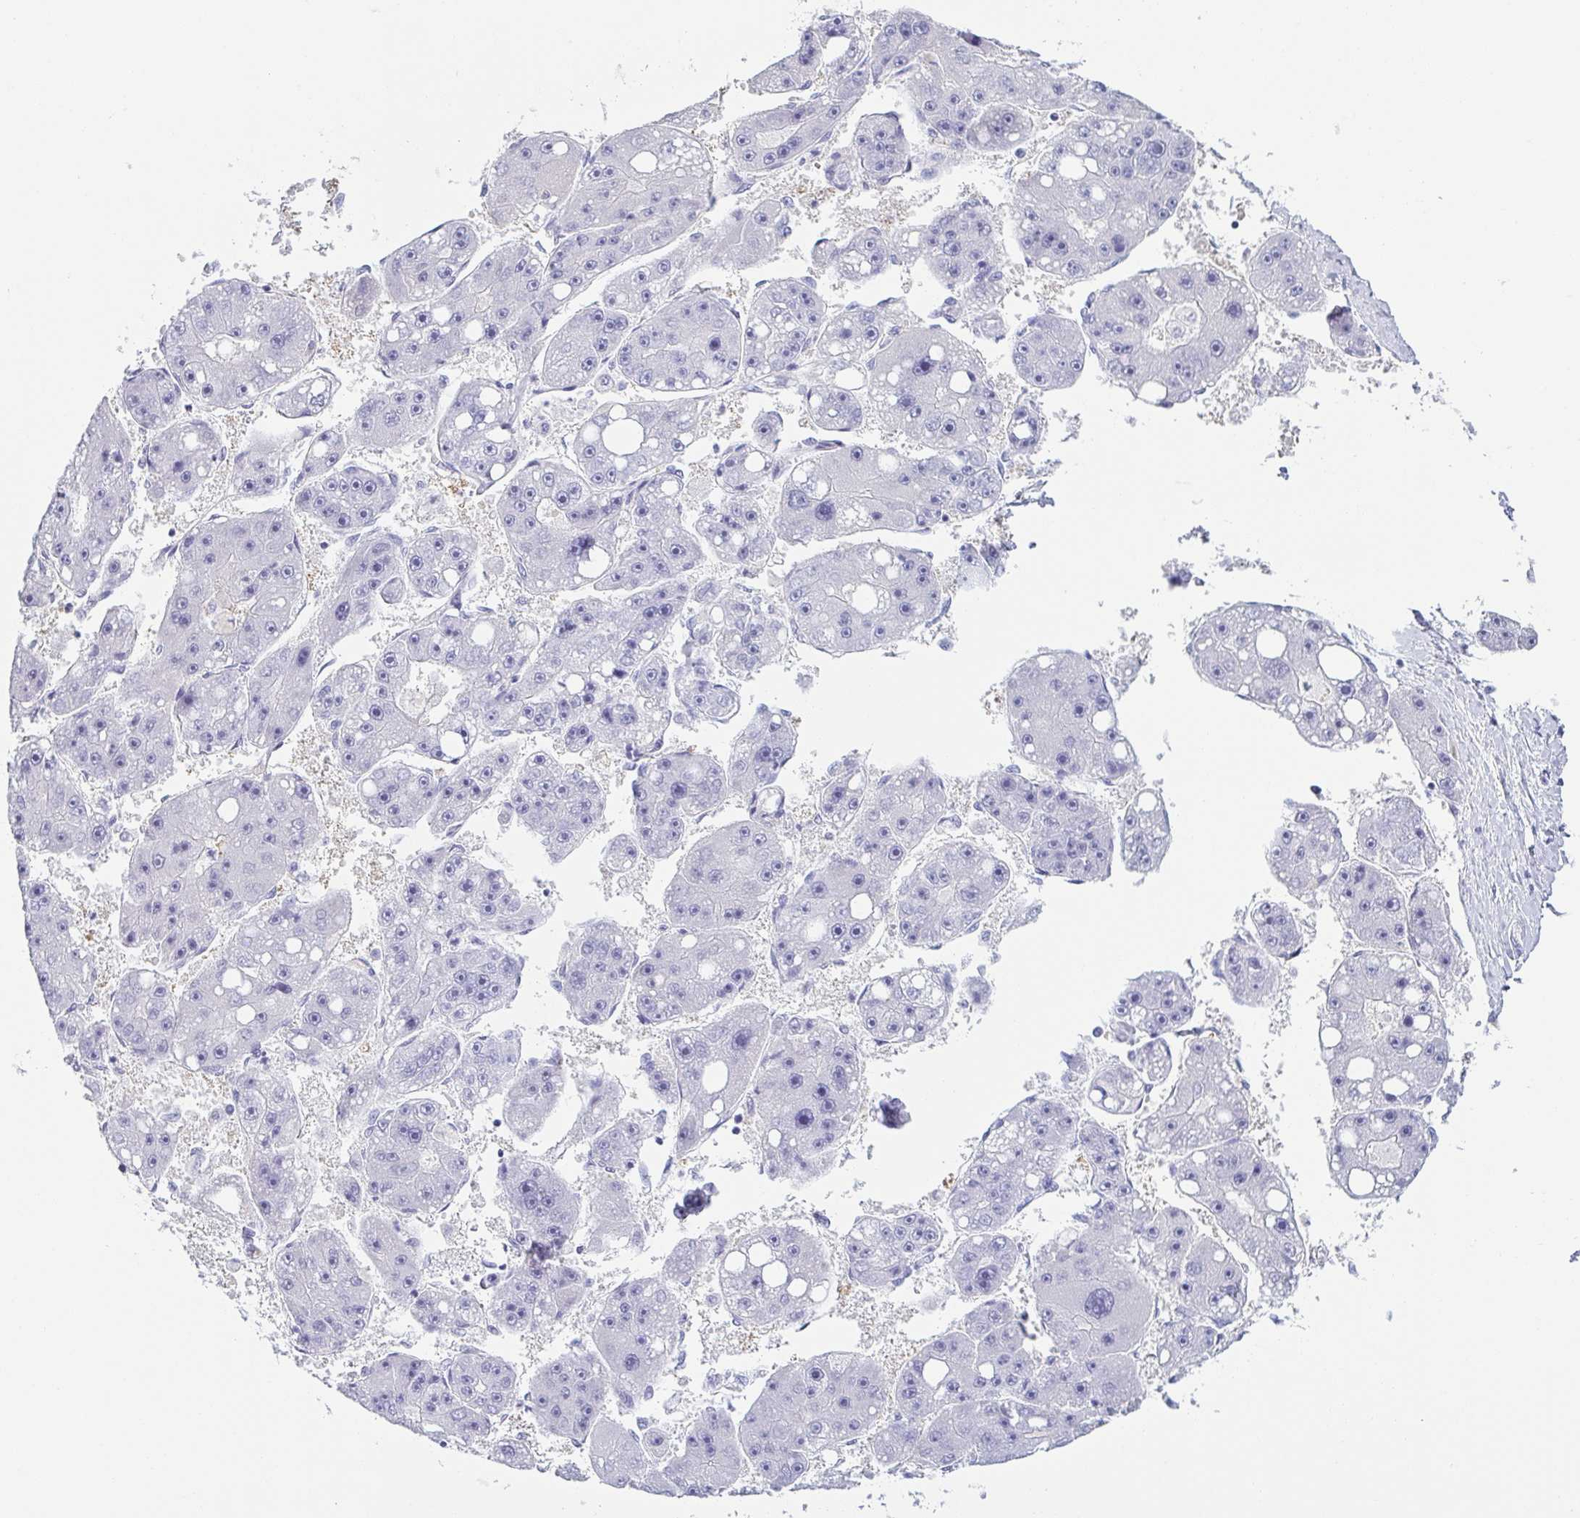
{"staining": {"intensity": "negative", "quantity": "none", "location": "none"}, "tissue": "liver cancer", "cell_type": "Tumor cells", "image_type": "cancer", "snomed": [{"axis": "morphology", "description": "Carcinoma, Hepatocellular, NOS"}, {"axis": "topography", "description": "Liver"}], "caption": "An immunohistochemistry (IHC) image of liver cancer (hepatocellular carcinoma) is shown. There is no staining in tumor cells of liver cancer (hepatocellular carcinoma).", "gene": "ZG16B", "patient": {"sex": "female", "age": 61}}